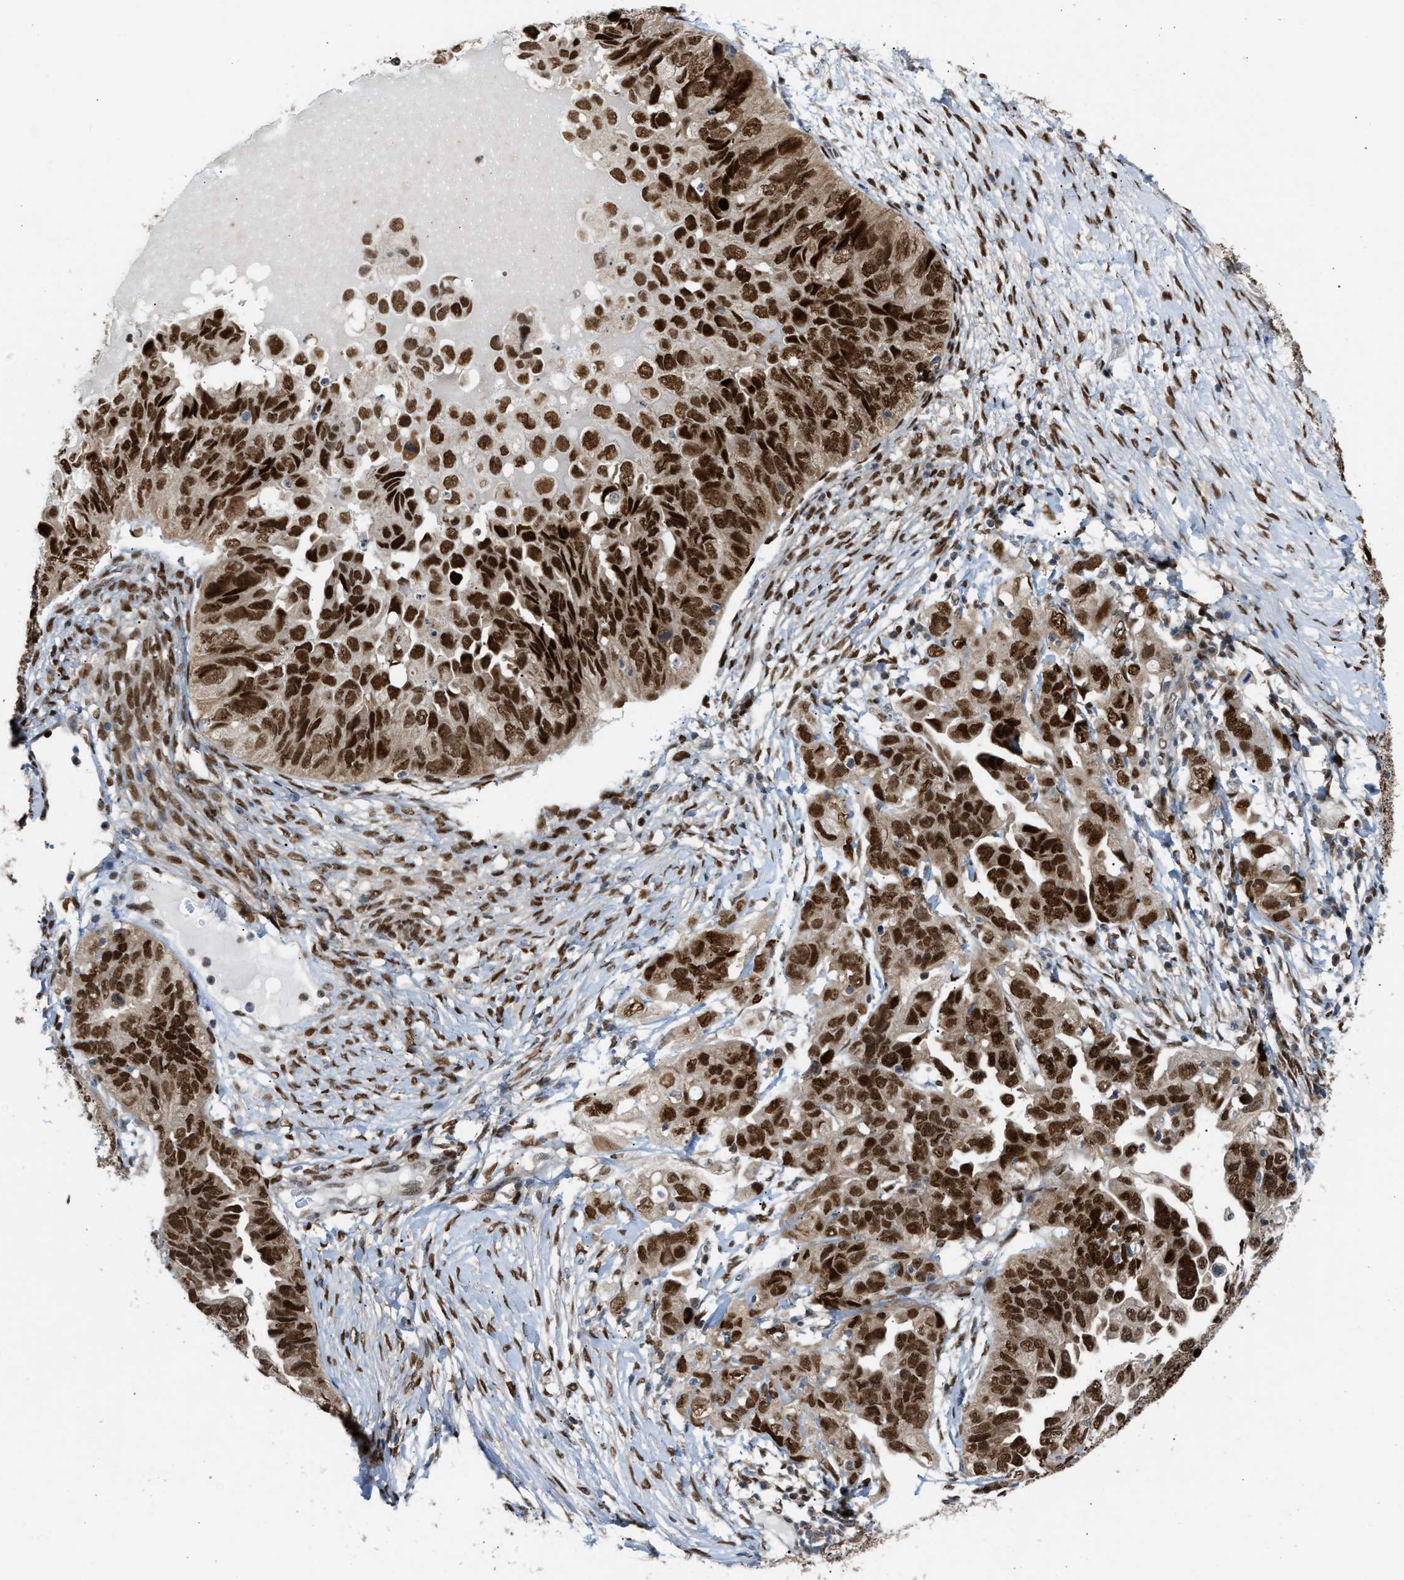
{"staining": {"intensity": "strong", "quantity": ">75%", "location": "nuclear"}, "tissue": "ovarian cancer", "cell_type": "Tumor cells", "image_type": "cancer", "snomed": [{"axis": "morphology", "description": "Cystadenocarcinoma, serous, NOS"}, {"axis": "topography", "description": "Ovary"}], "caption": "High-power microscopy captured an immunohistochemistry histopathology image of ovarian cancer (serous cystadenocarcinoma), revealing strong nuclear staining in about >75% of tumor cells.", "gene": "SSBP2", "patient": {"sex": "female", "age": 82}}